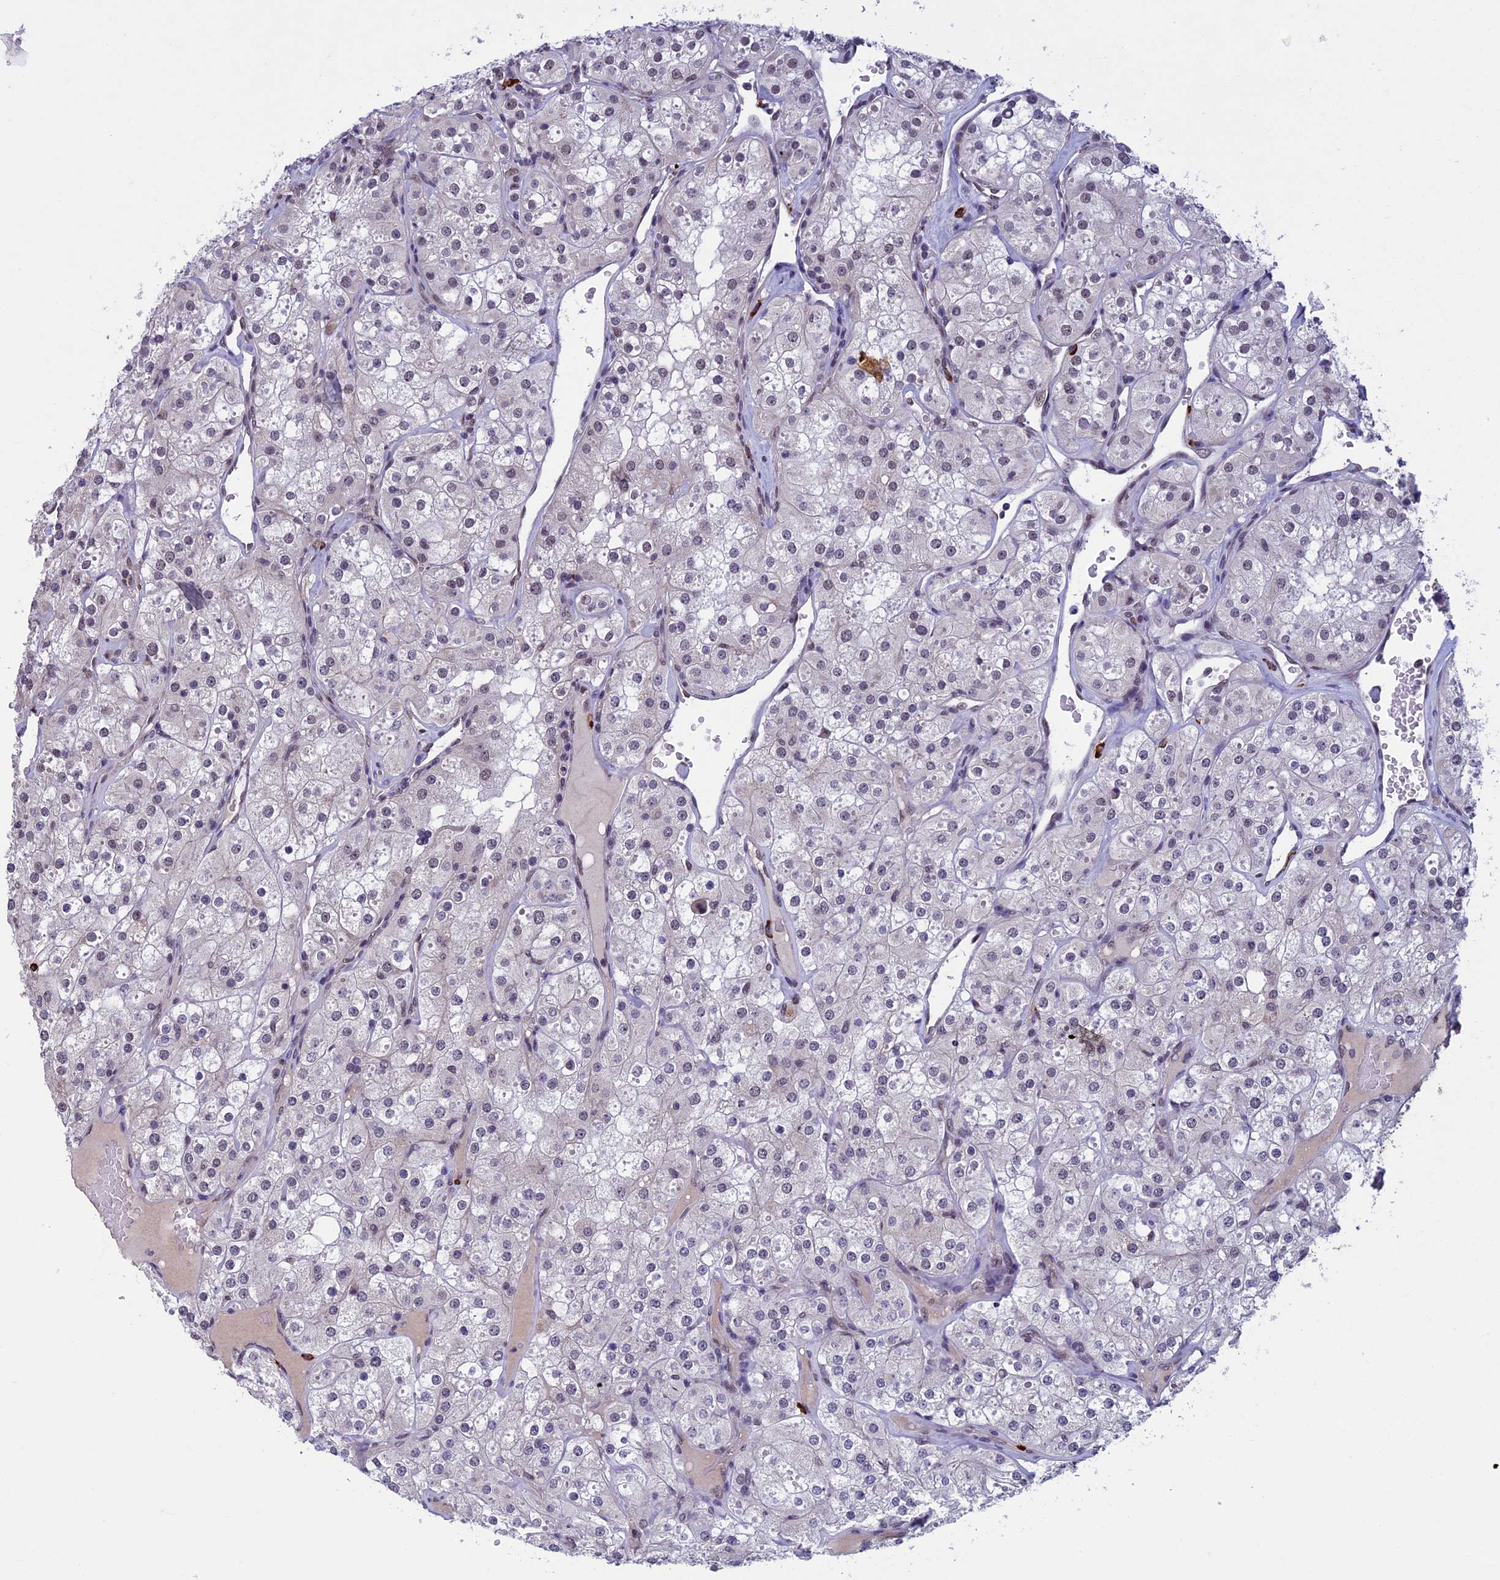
{"staining": {"intensity": "negative", "quantity": "none", "location": "none"}, "tissue": "renal cancer", "cell_type": "Tumor cells", "image_type": "cancer", "snomed": [{"axis": "morphology", "description": "Adenocarcinoma, NOS"}, {"axis": "topography", "description": "Kidney"}], "caption": "DAB immunohistochemical staining of human renal cancer (adenocarcinoma) exhibits no significant expression in tumor cells. (Immunohistochemistry, brightfield microscopy, high magnification).", "gene": "RNF40", "patient": {"sex": "male", "age": 77}}